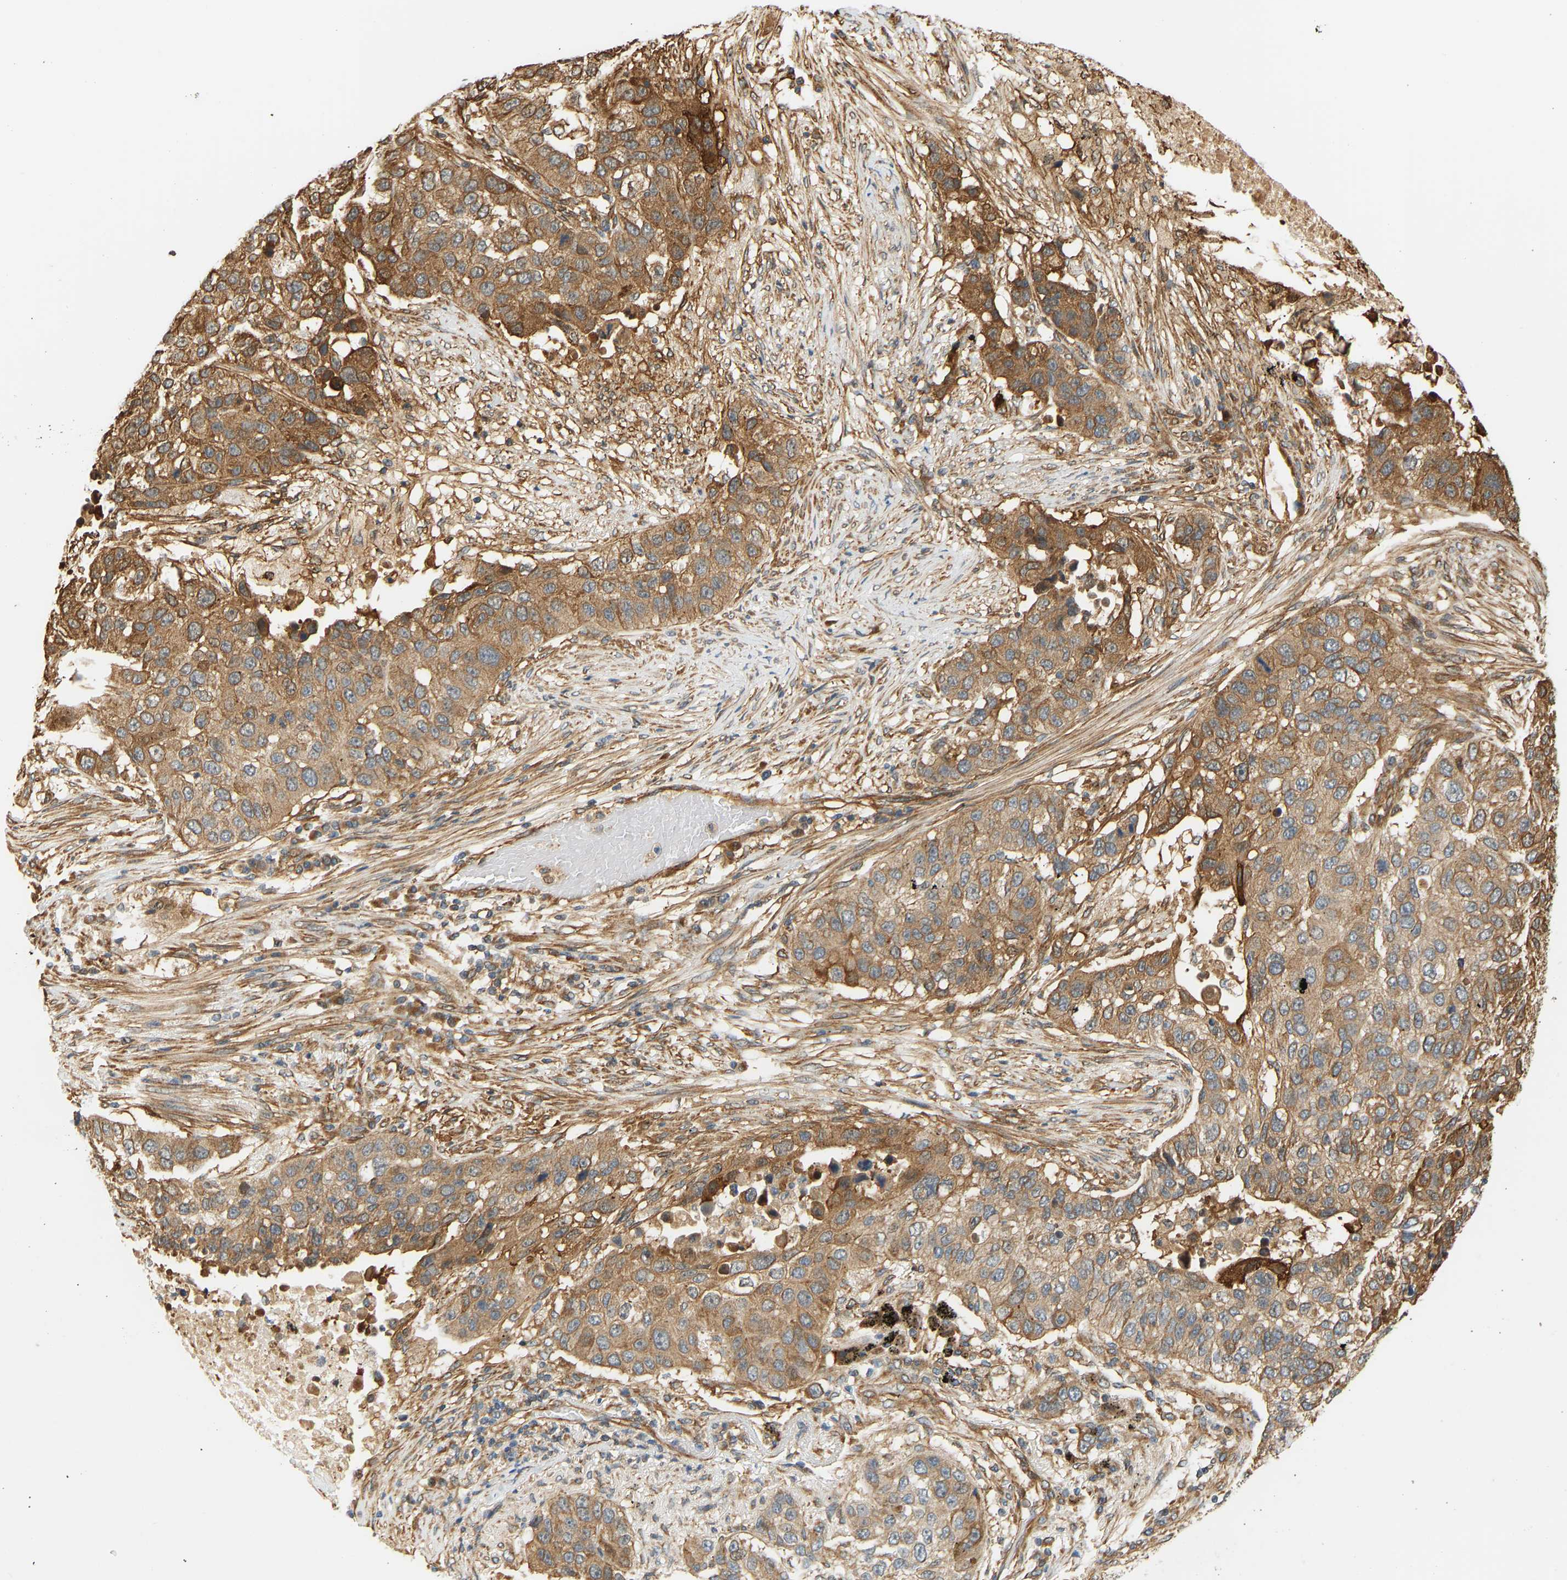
{"staining": {"intensity": "moderate", "quantity": ">75%", "location": "cytoplasmic/membranous"}, "tissue": "lung cancer", "cell_type": "Tumor cells", "image_type": "cancer", "snomed": [{"axis": "morphology", "description": "Squamous cell carcinoma, NOS"}, {"axis": "topography", "description": "Lung"}], "caption": "Immunohistochemical staining of lung squamous cell carcinoma displays moderate cytoplasmic/membranous protein expression in about >75% of tumor cells.", "gene": "CEP57", "patient": {"sex": "male", "age": 57}}